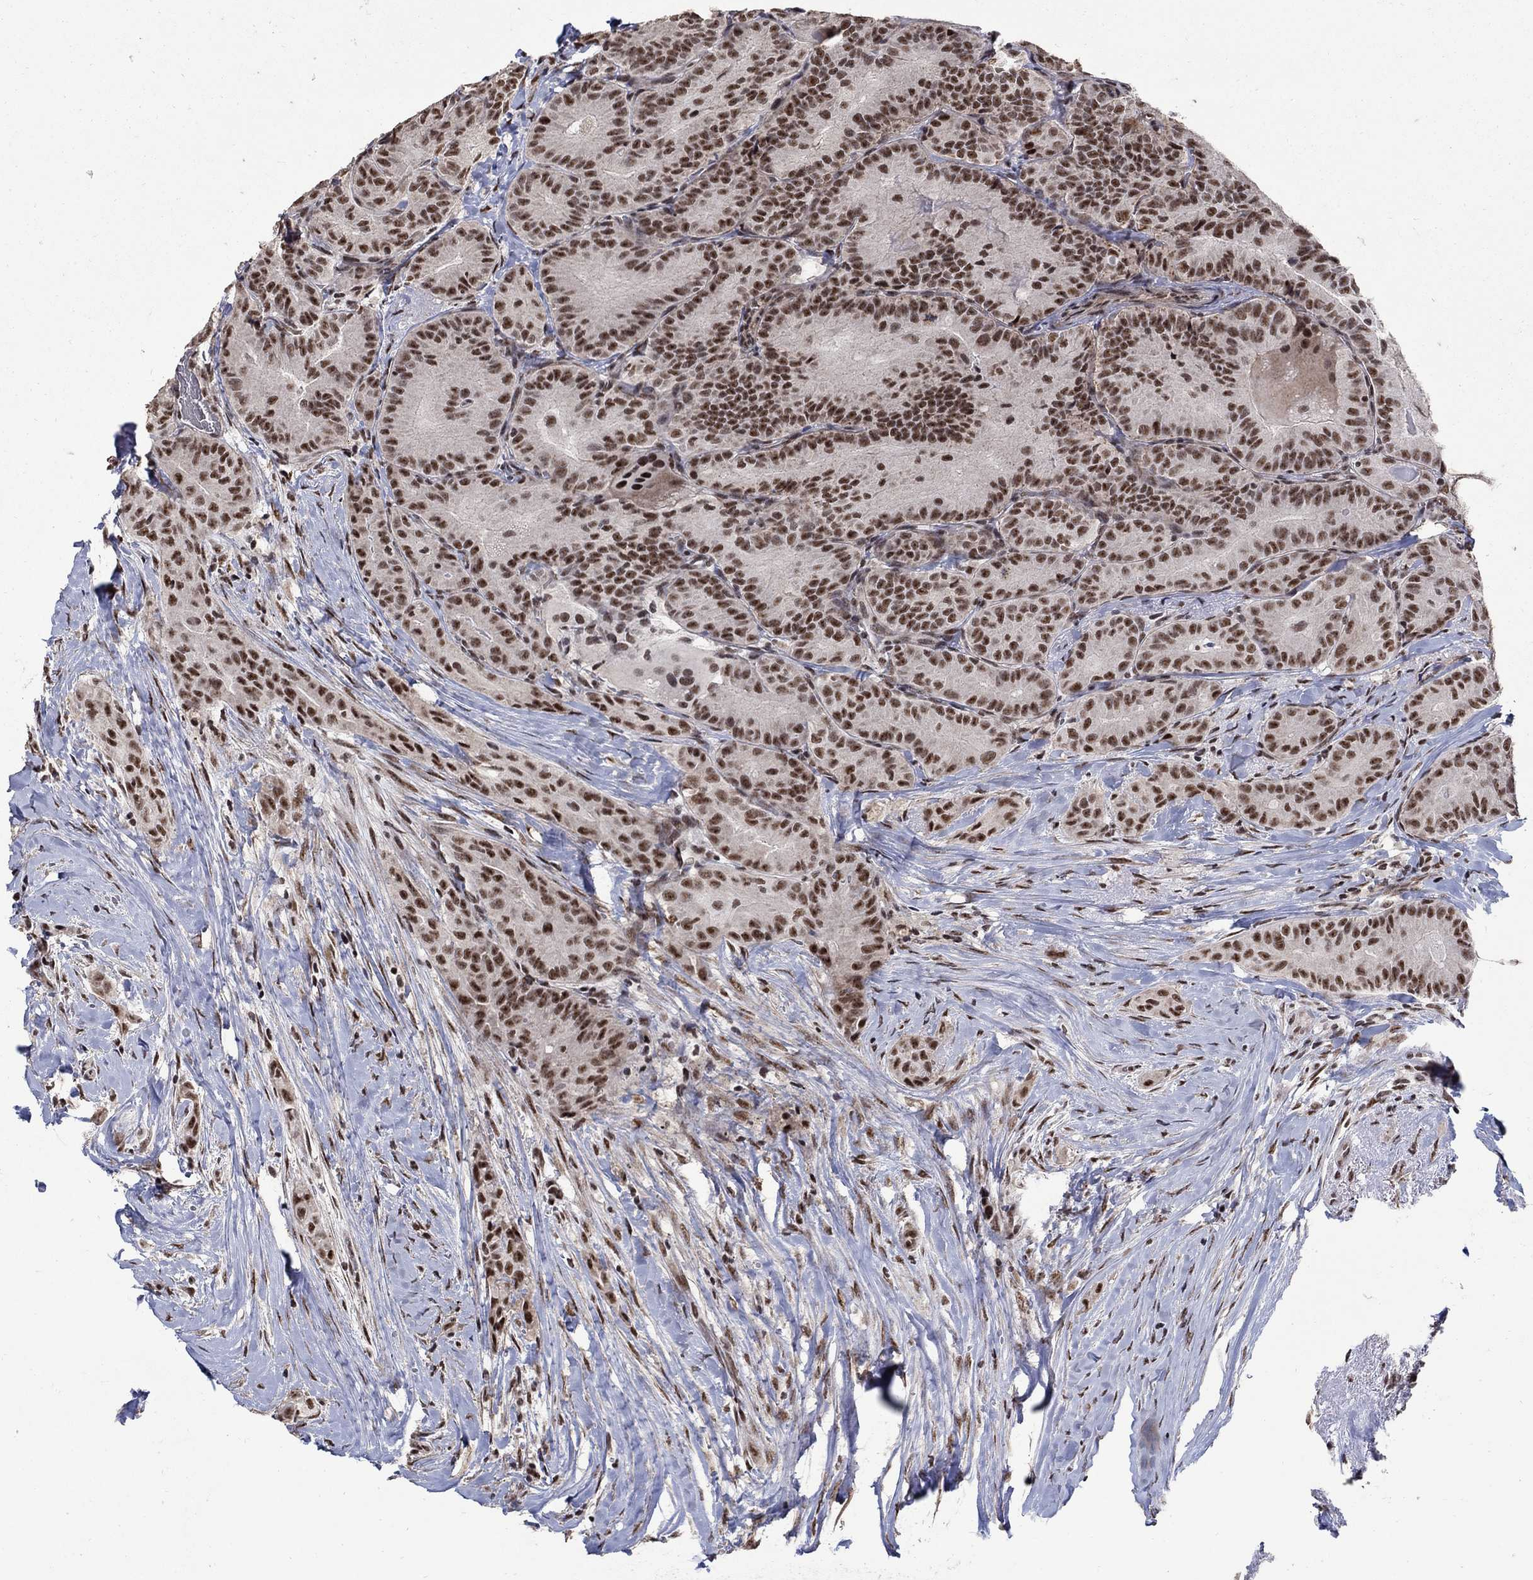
{"staining": {"intensity": "moderate", "quantity": ">75%", "location": "nuclear"}, "tissue": "thyroid cancer", "cell_type": "Tumor cells", "image_type": "cancer", "snomed": [{"axis": "morphology", "description": "Papillary adenocarcinoma, NOS"}, {"axis": "topography", "description": "Thyroid gland"}], "caption": "A photomicrograph of thyroid cancer stained for a protein reveals moderate nuclear brown staining in tumor cells.", "gene": "PNISR", "patient": {"sex": "male", "age": 61}}